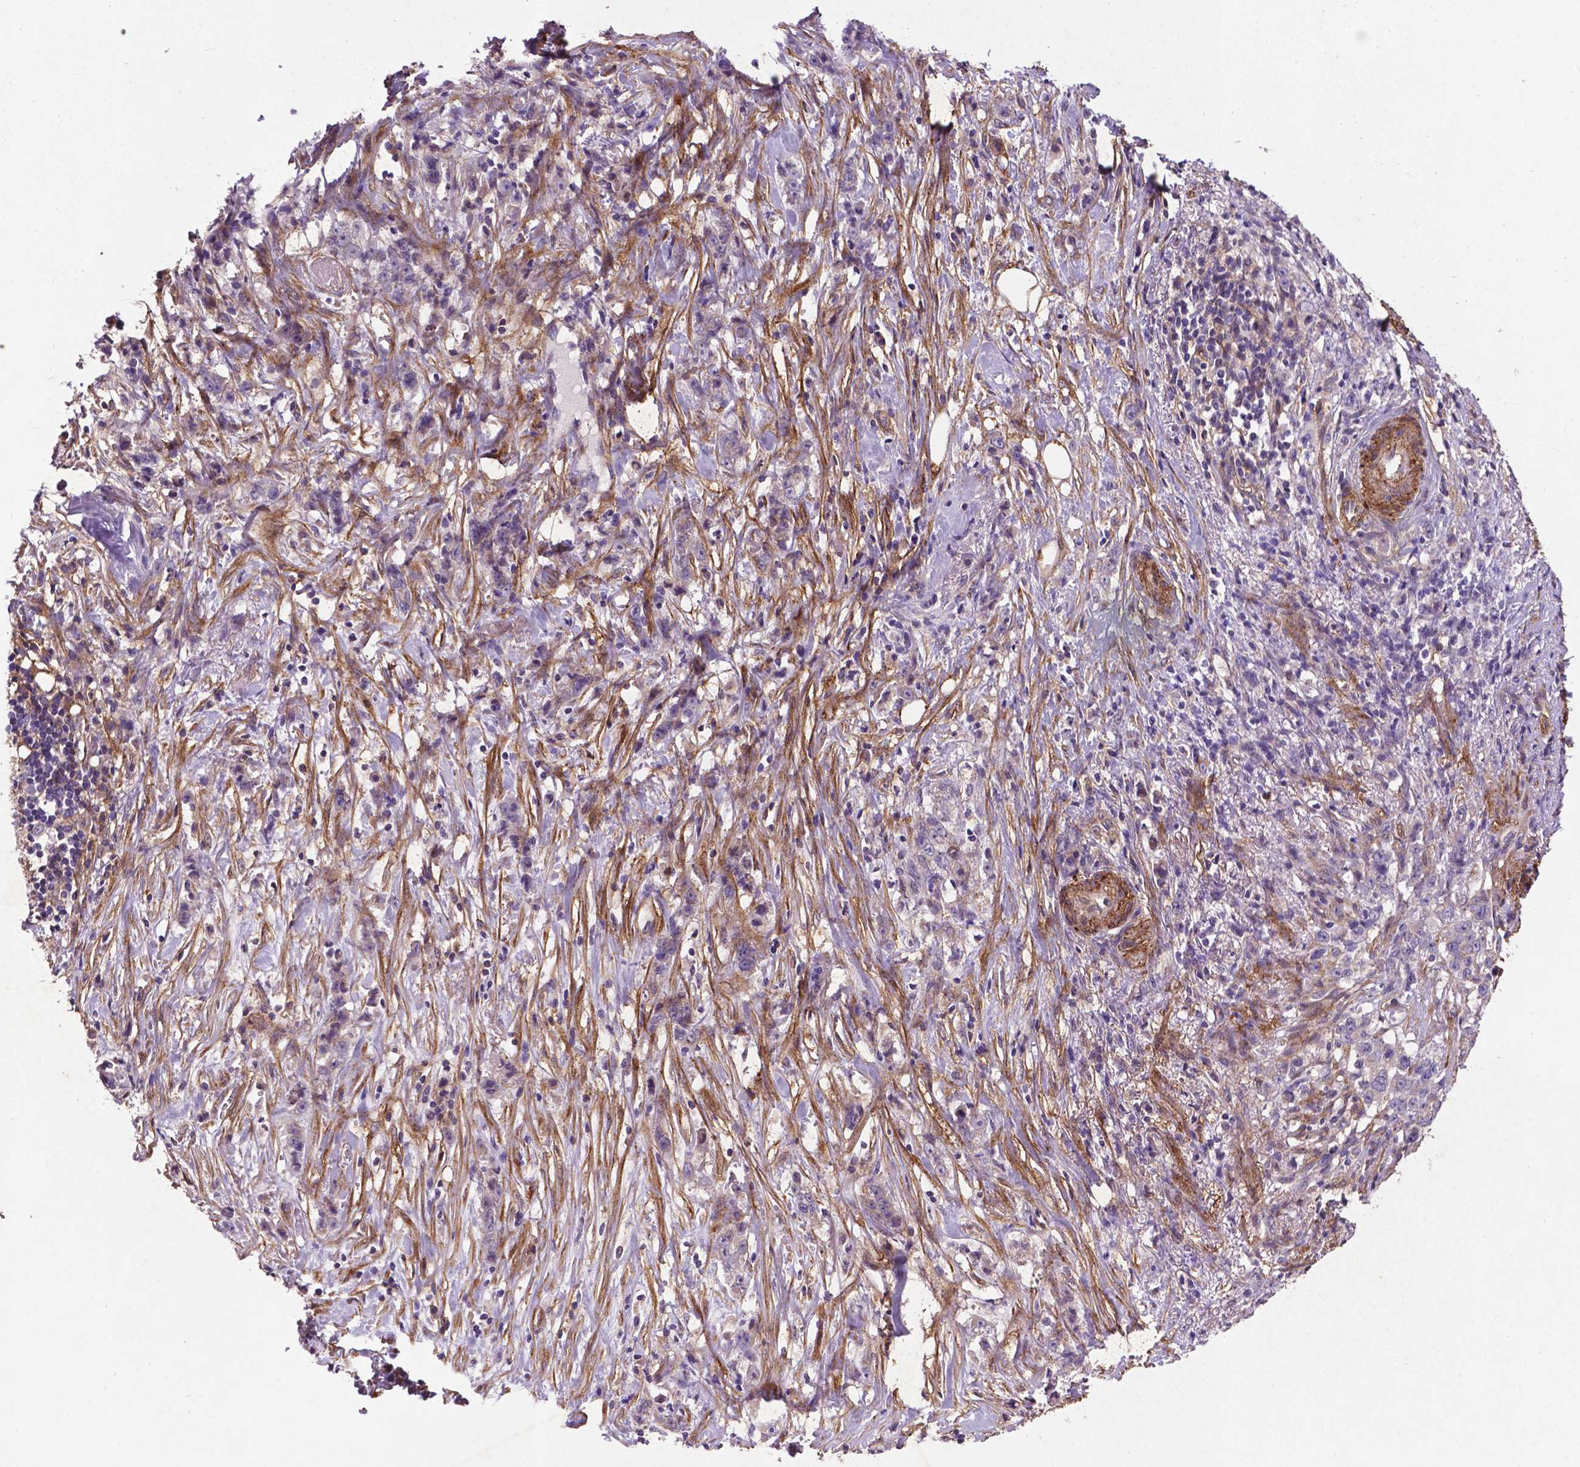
{"staining": {"intensity": "negative", "quantity": "none", "location": "none"}, "tissue": "stomach cancer", "cell_type": "Tumor cells", "image_type": "cancer", "snomed": [{"axis": "morphology", "description": "Adenocarcinoma, NOS"}, {"axis": "topography", "description": "Stomach, lower"}], "caption": "Stomach adenocarcinoma stained for a protein using immunohistochemistry (IHC) demonstrates no staining tumor cells.", "gene": "RRAS", "patient": {"sex": "male", "age": 88}}